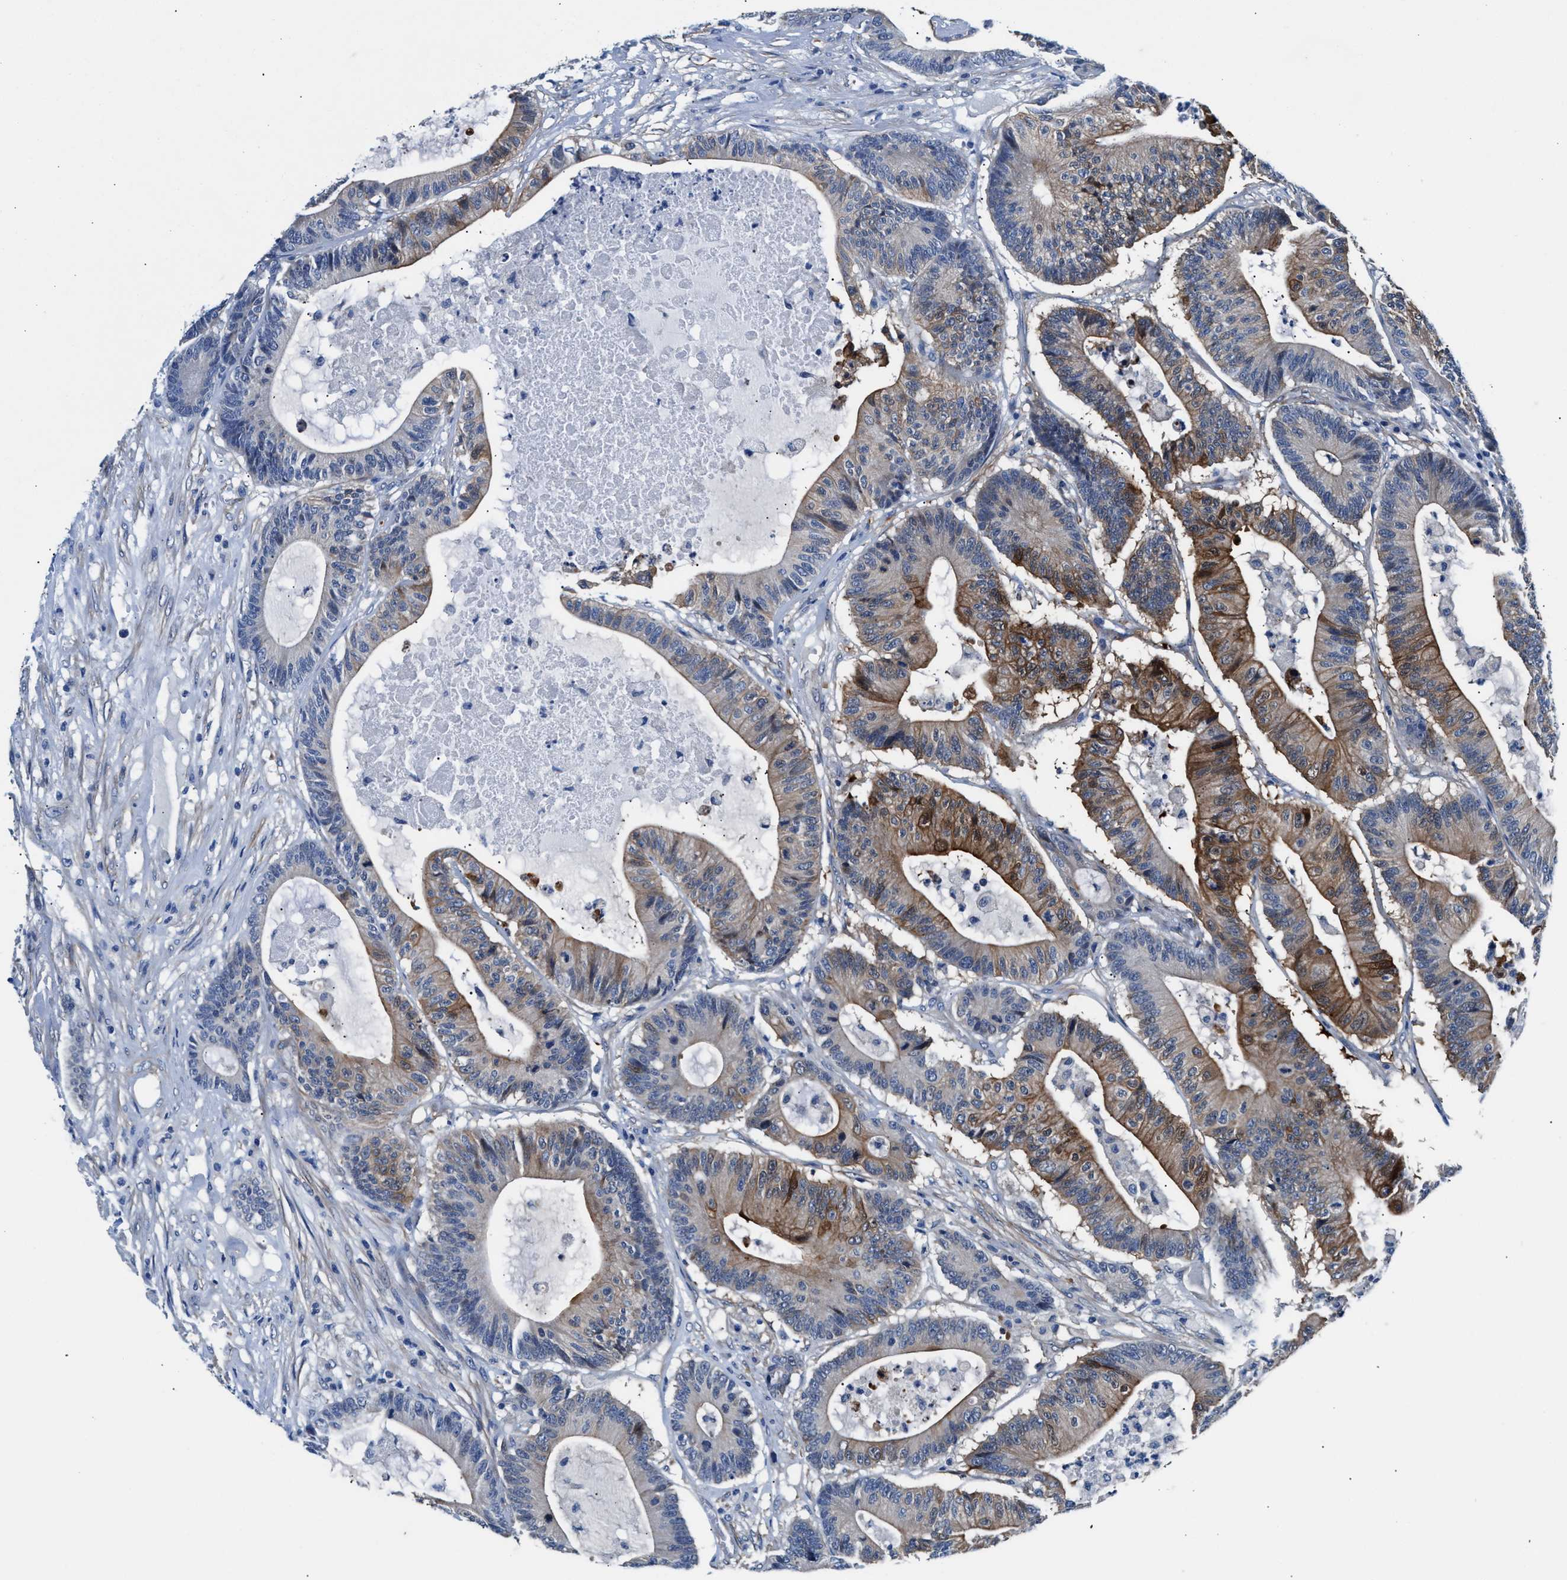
{"staining": {"intensity": "moderate", "quantity": "25%-75%", "location": "cytoplasmic/membranous"}, "tissue": "colorectal cancer", "cell_type": "Tumor cells", "image_type": "cancer", "snomed": [{"axis": "morphology", "description": "Adenocarcinoma, NOS"}, {"axis": "topography", "description": "Colon"}], "caption": "Colorectal adenocarcinoma stained with DAB immunohistochemistry (IHC) exhibits medium levels of moderate cytoplasmic/membranous positivity in approximately 25%-75% of tumor cells.", "gene": "PARG", "patient": {"sex": "female", "age": 84}}